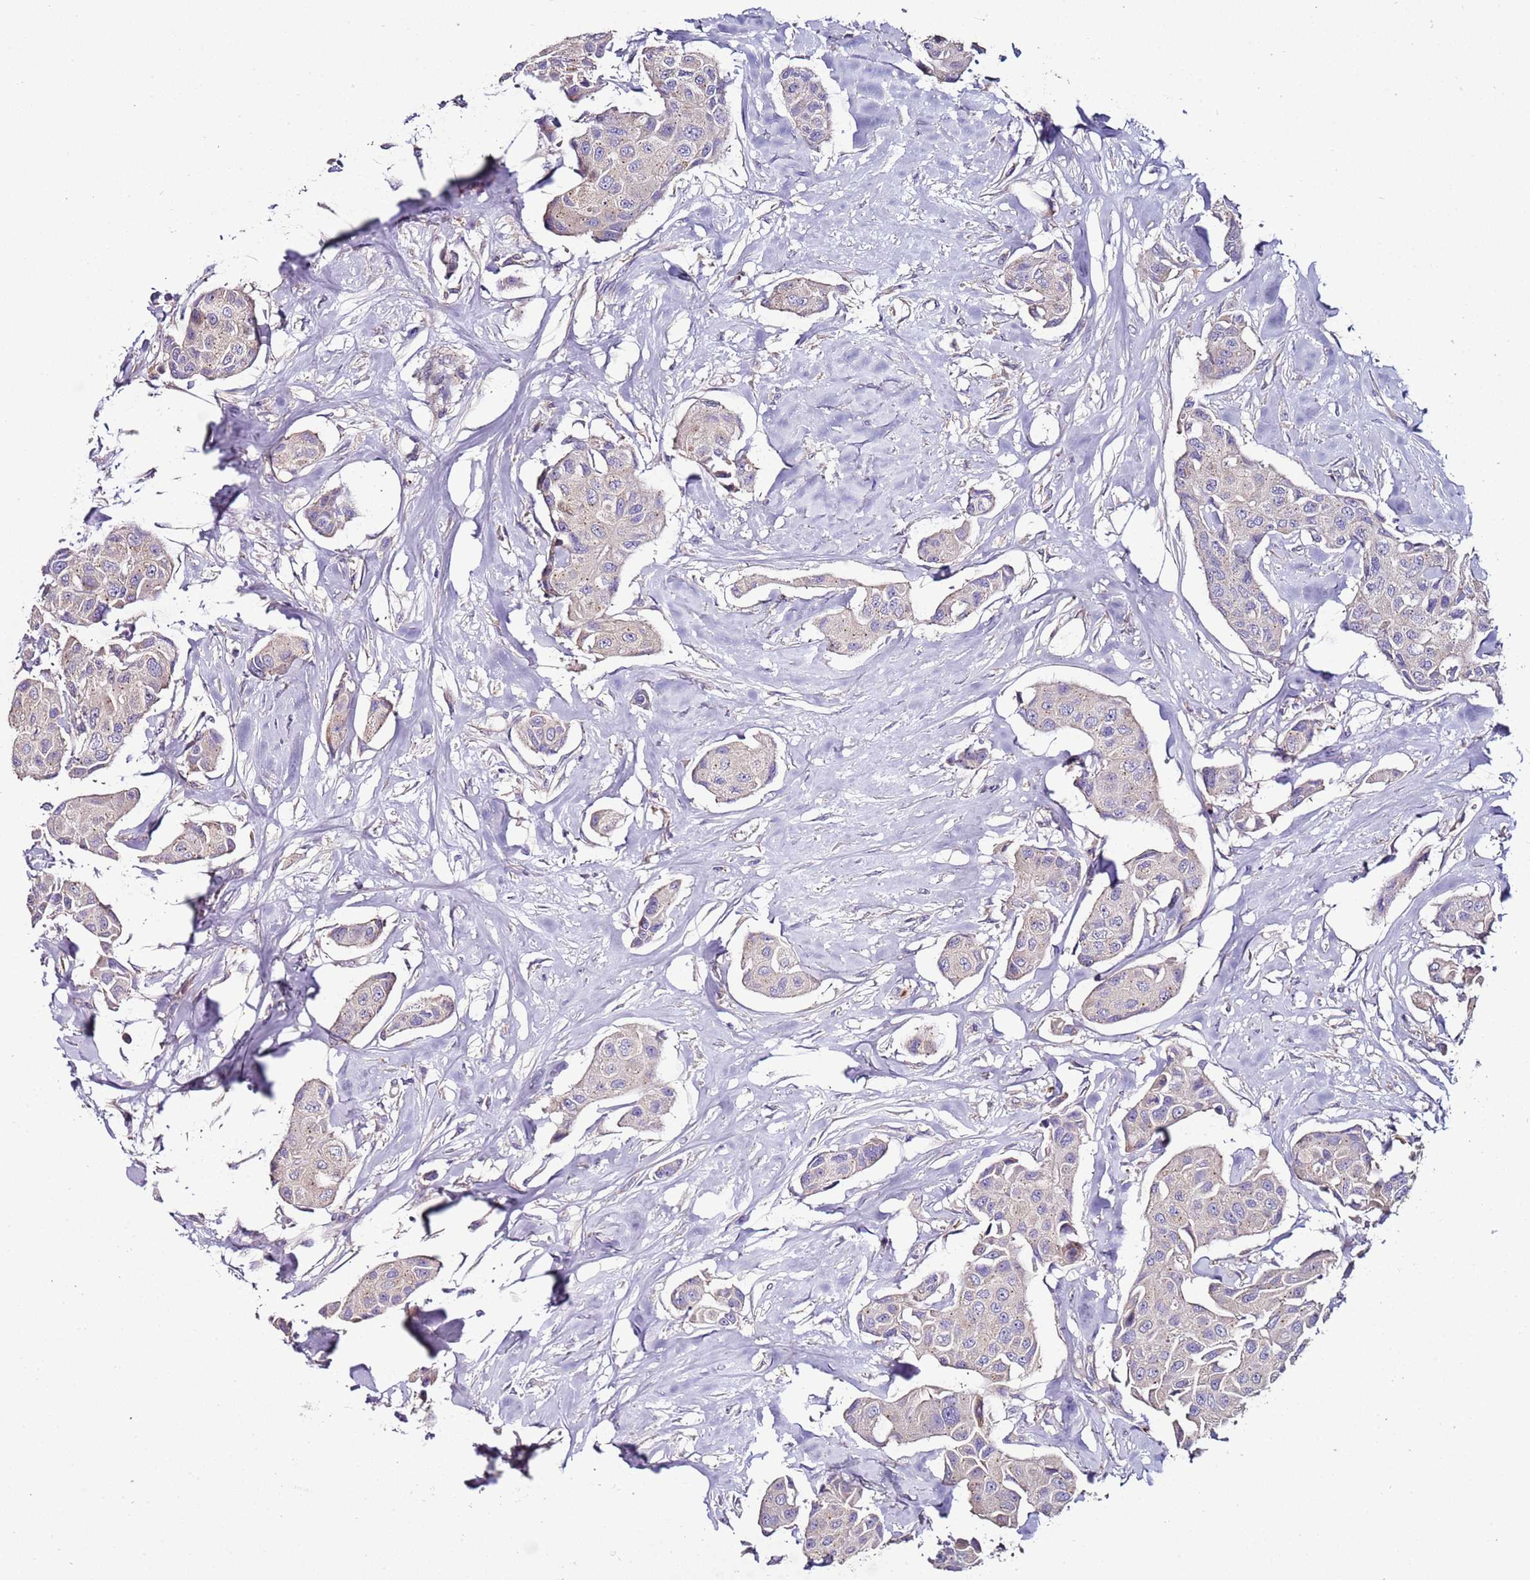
{"staining": {"intensity": "negative", "quantity": "none", "location": "none"}, "tissue": "breast cancer", "cell_type": "Tumor cells", "image_type": "cancer", "snomed": [{"axis": "morphology", "description": "Duct carcinoma"}, {"axis": "topography", "description": "Breast"}, {"axis": "topography", "description": "Lymph node"}], "caption": "There is no significant positivity in tumor cells of breast cancer (intraductal carcinoma). Brightfield microscopy of IHC stained with DAB (brown) and hematoxylin (blue), captured at high magnification.", "gene": "FAM20A", "patient": {"sex": "female", "age": 80}}